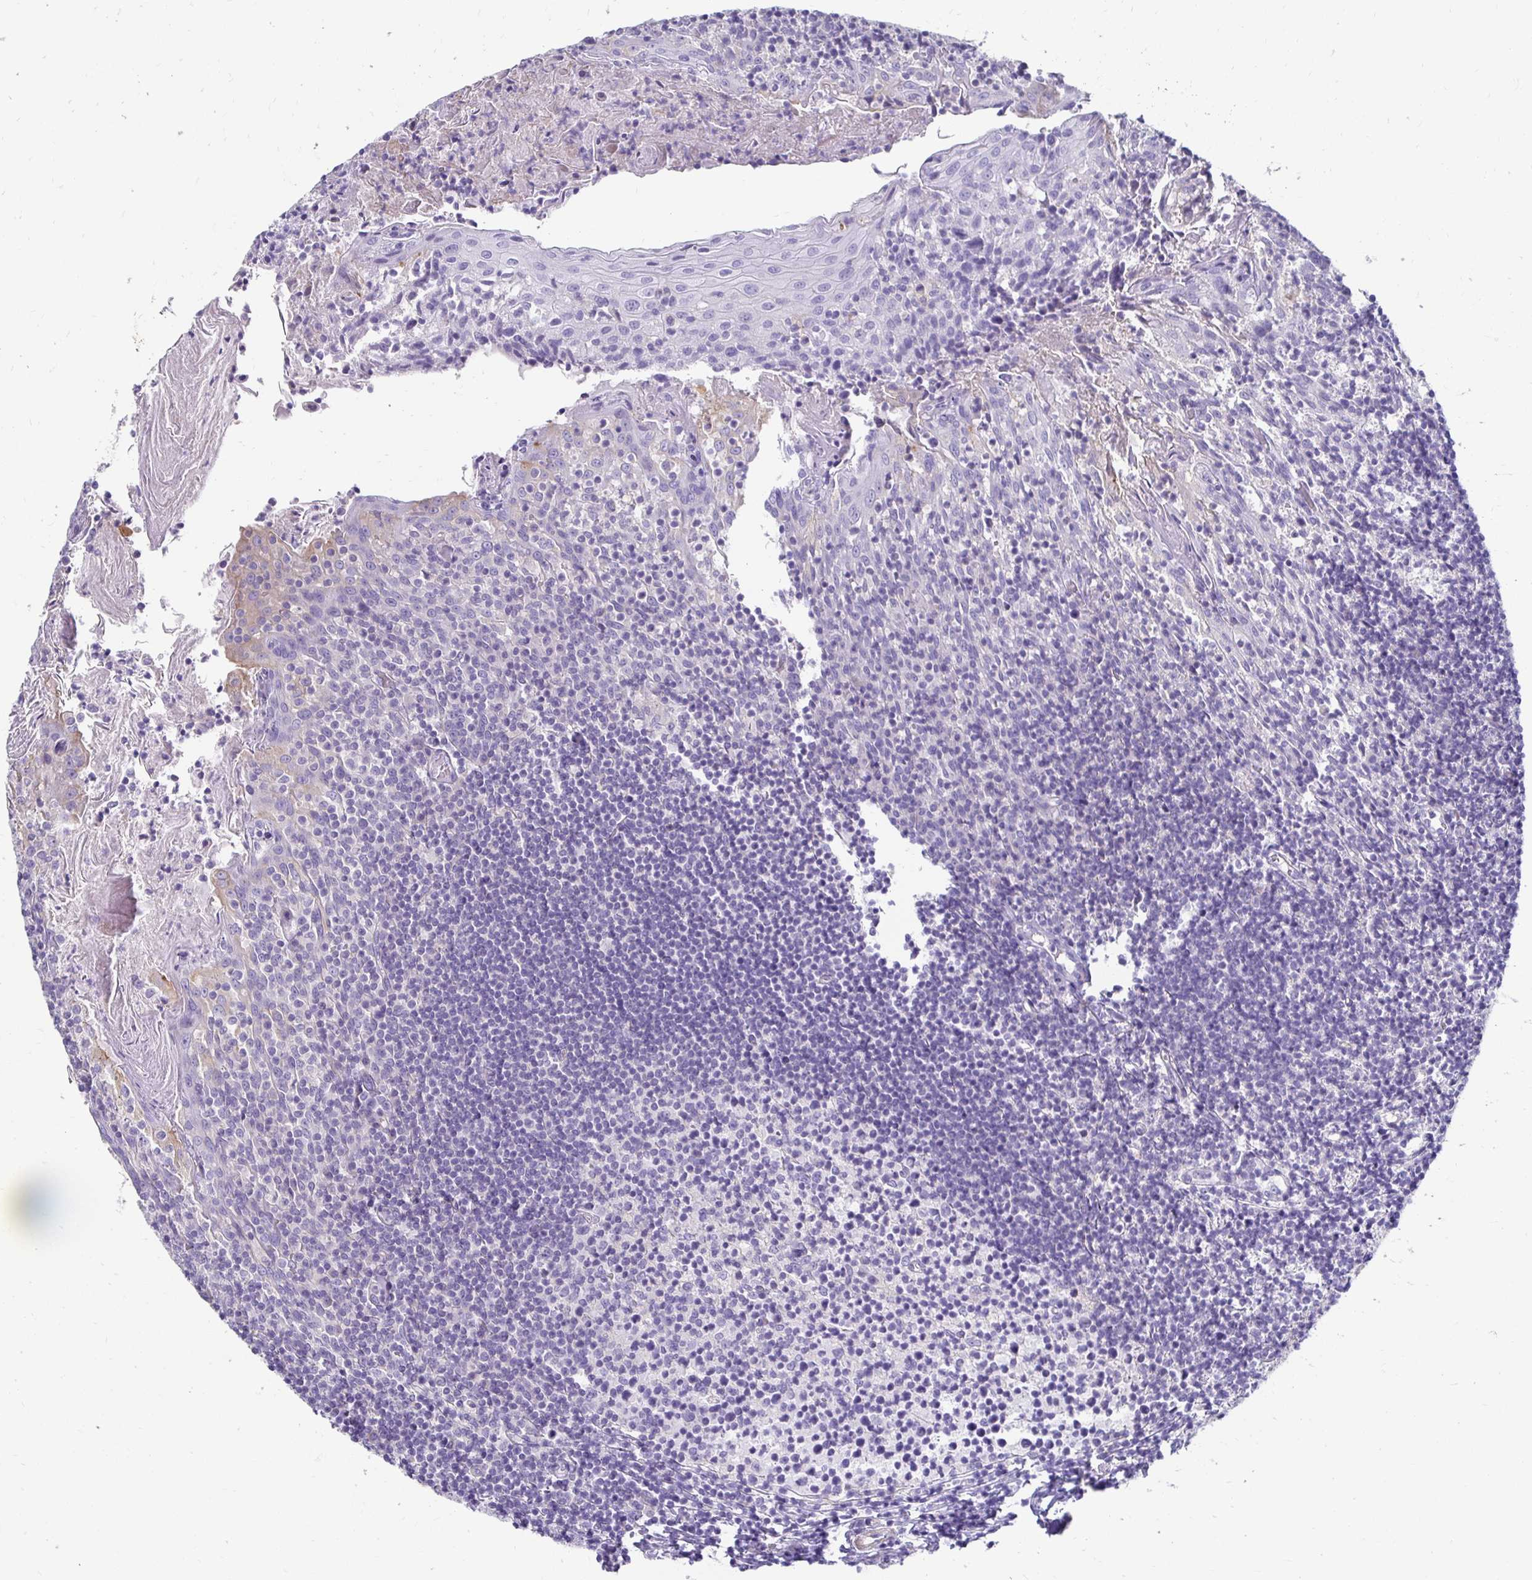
{"staining": {"intensity": "negative", "quantity": "none", "location": "none"}, "tissue": "tonsil", "cell_type": "Germinal center cells", "image_type": "normal", "snomed": [{"axis": "morphology", "description": "Normal tissue, NOS"}, {"axis": "topography", "description": "Tonsil"}], "caption": "Histopathology image shows no significant protein staining in germinal center cells of benign tonsil.", "gene": "AKAP6", "patient": {"sex": "female", "age": 10}}